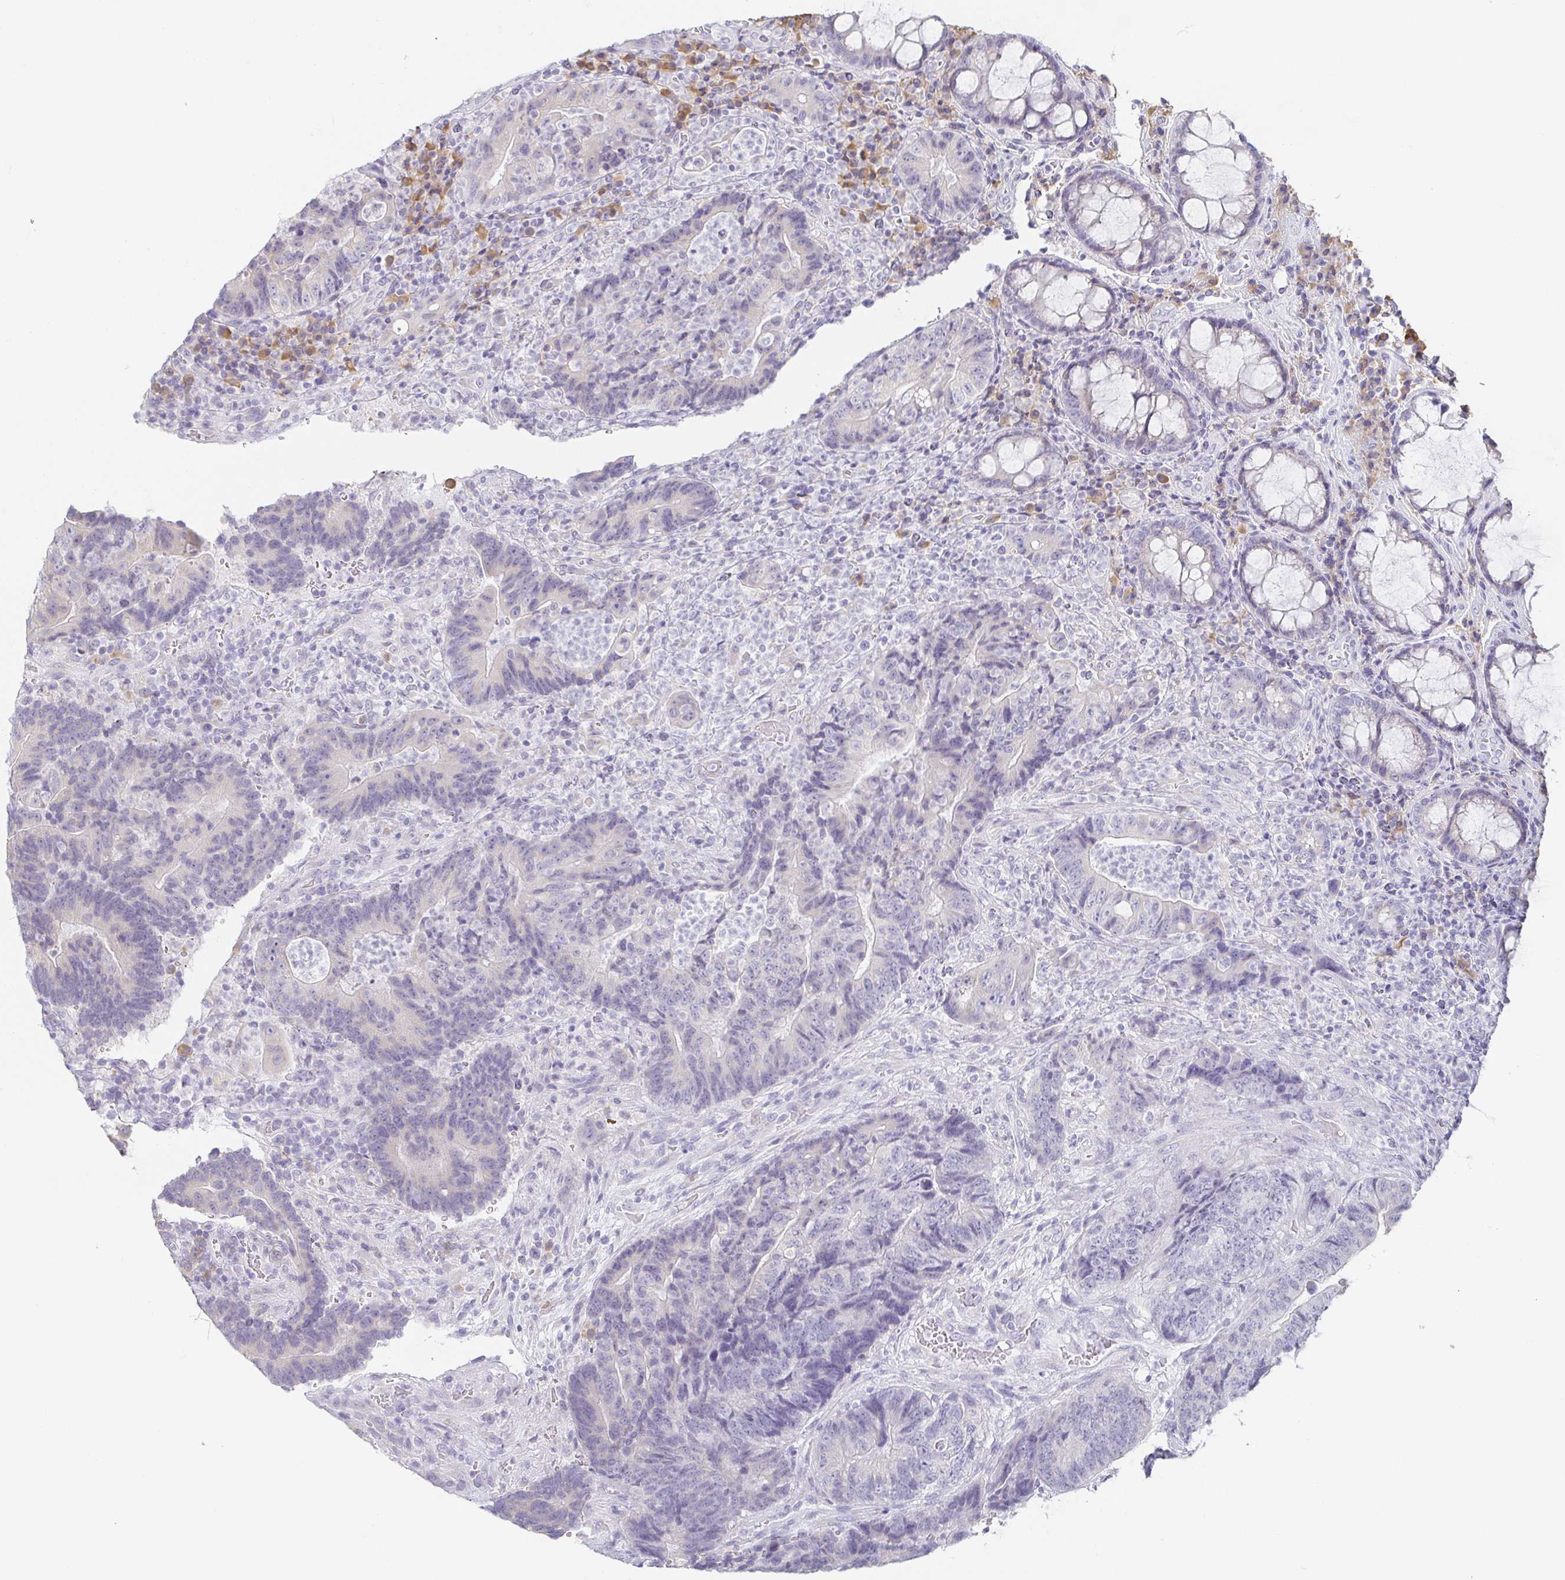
{"staining": {"intensity": "negative", "quantity": "none", "location": "none"}, "tissue": "colorectal cancer", "cell_type": "Tumor cells", "image_type": "cancer", "snomed": [{"axis": "morphology", "description": "Normal tissue, NOS"}, {"axis": "morphology", "description": "Adenocarcinoma, NOS"}, {"axis": "topography", "description": "Colon"}], "caption": "An immunohistochemistry (IHC) histopathology image of colorectal cancer (adenocarcinoma) is shown. There is no staining in tumor cells of colorectal cancer (adenocarcinoma).", "gene": "PRR27", "patient": {"sex": "female", "age": 48}}